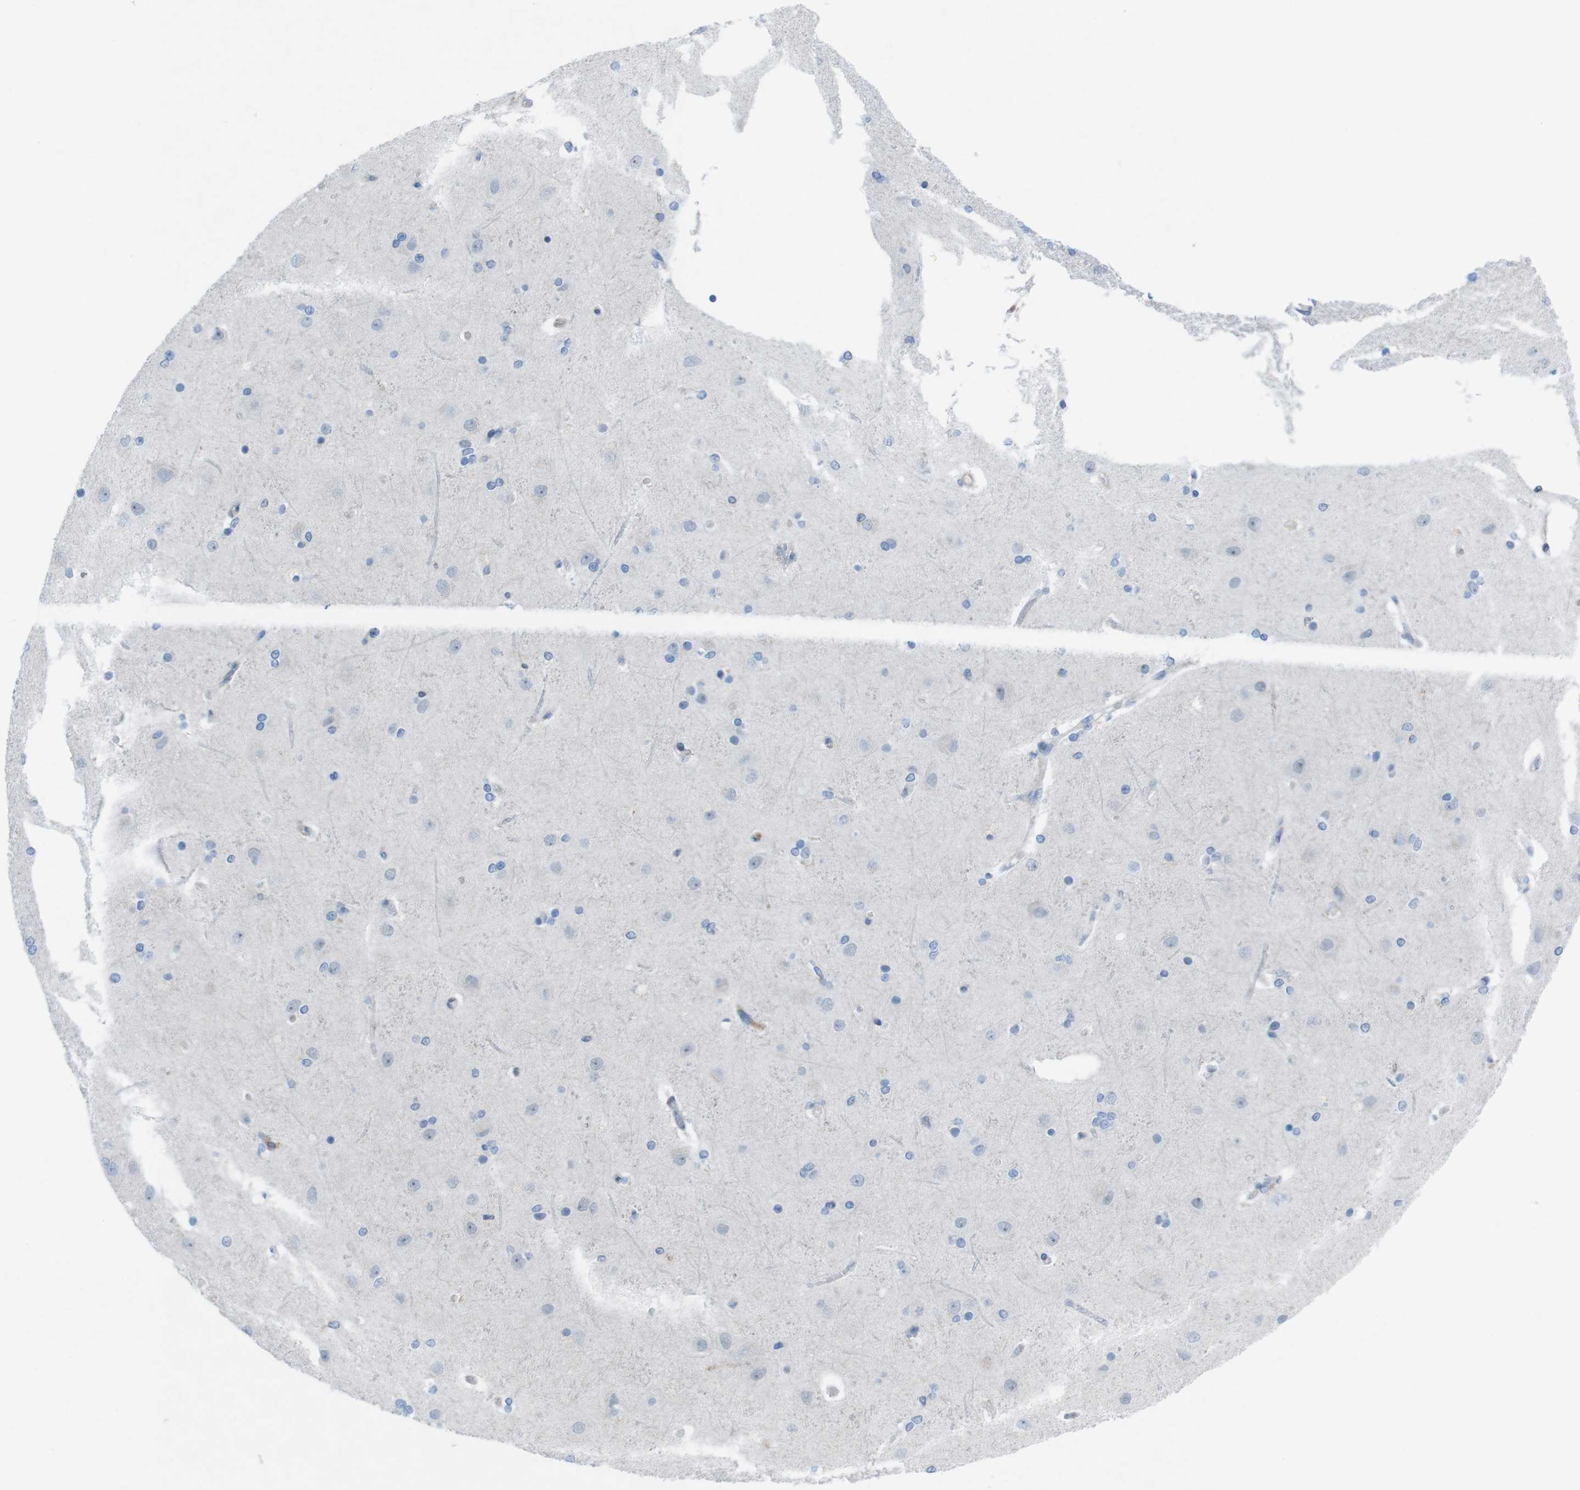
{"staining": {"intensity": "weak", "quantity": "25%-75%", "location": "cytoplasmic/membranous"}, "tissue": "cerebral cortex", "cell_type": "Endothelial cells", "image_type": "normal", "snomed": [{"axis": "morphology", "description": "Normal tissue, NOS"}, {"axis": "topography", "description": "Cerebral cortex"}], "caption": "A micrograph showing weak cytoplasmic/membranous positivity in about 25%-75% of endothelial cells in benign cerebral cortex, as visualized by brown immunohistochemical staining.", "gene": "DIAPH2", "patient": {"sex": "female", "age": 54}}